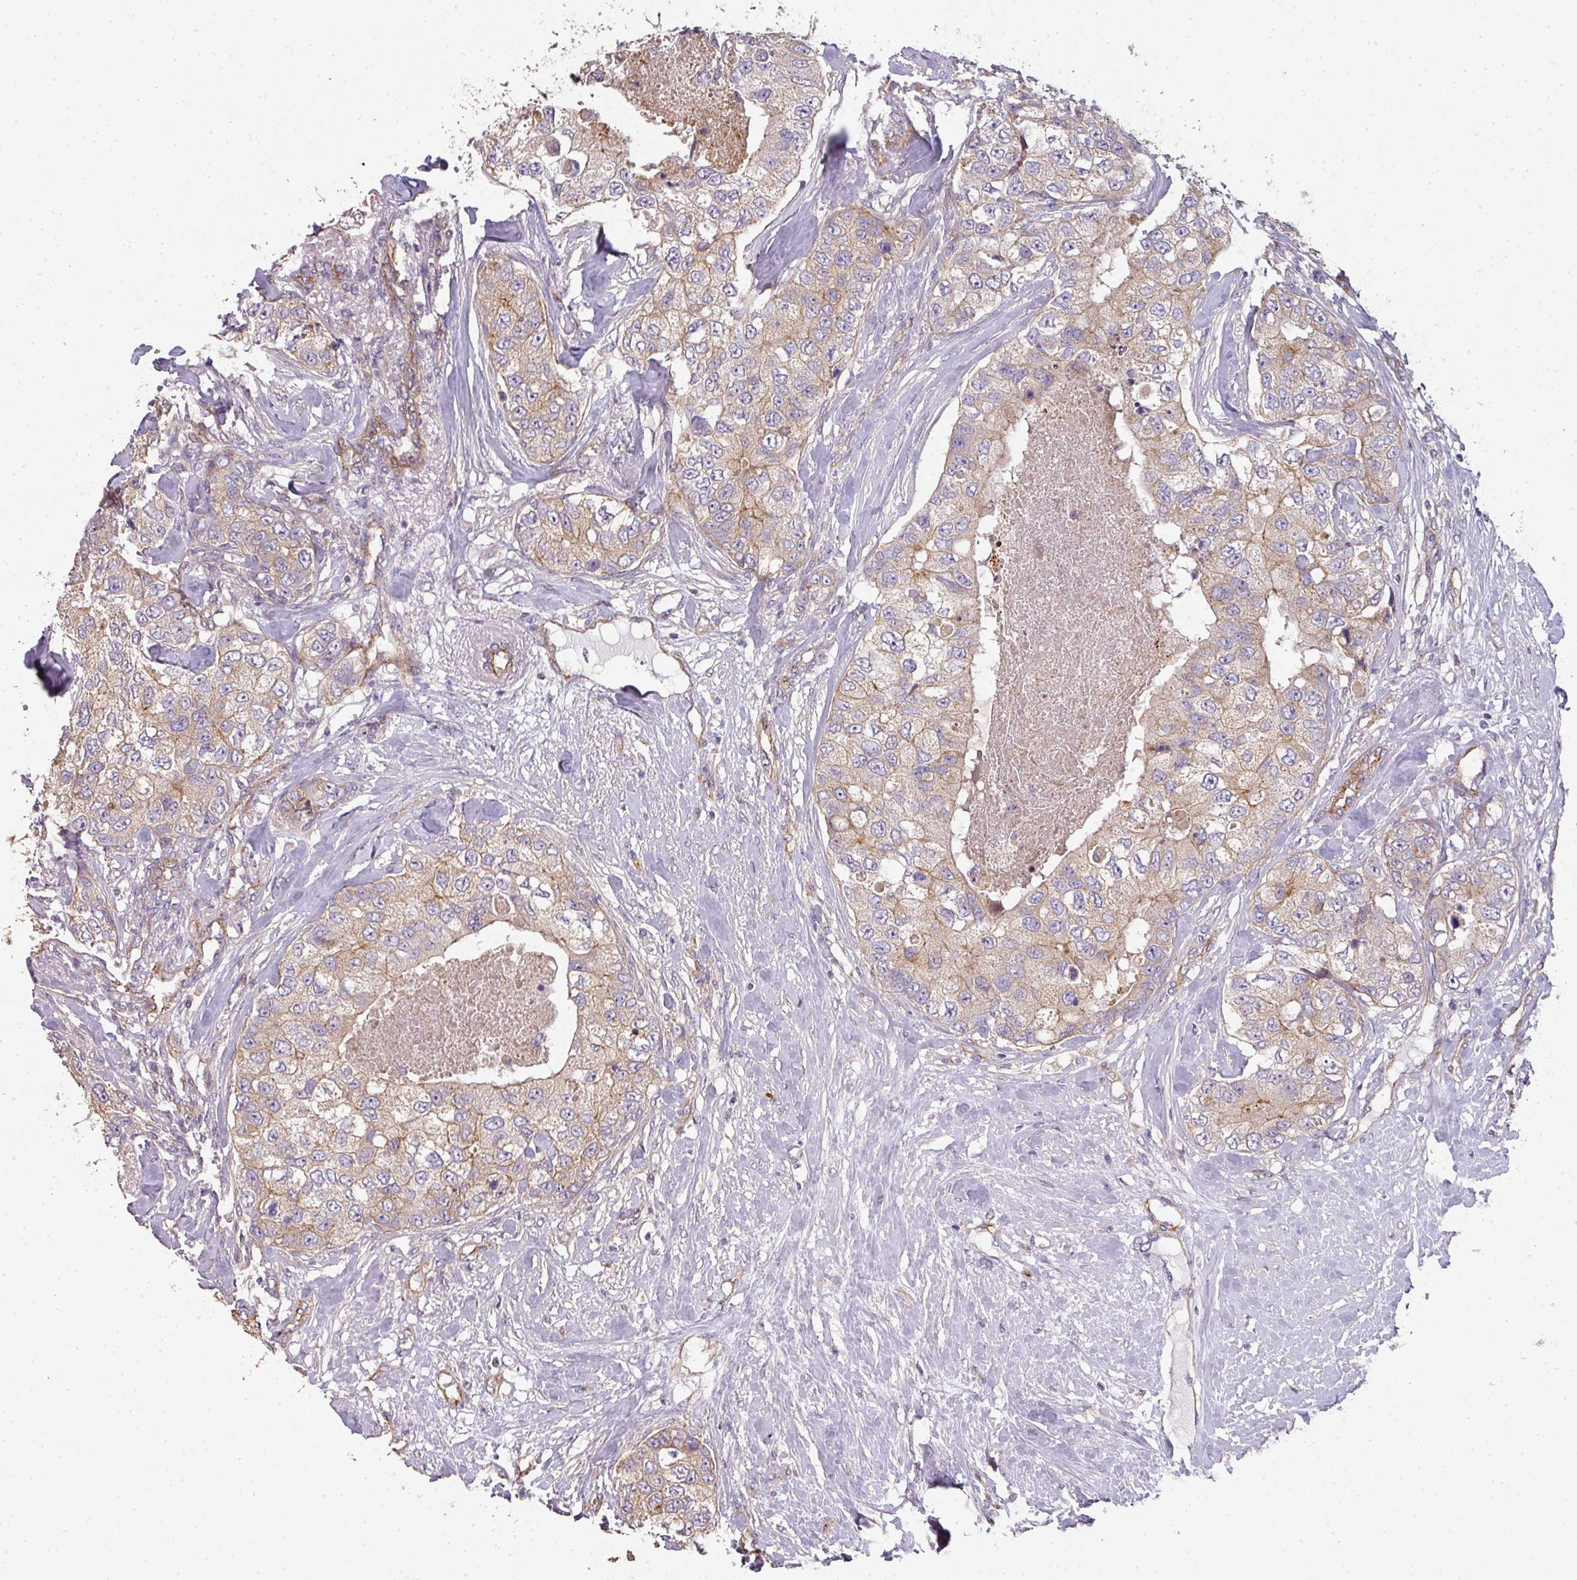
{"staining": {"intensity": "weak", "quantity": "<25%", "location": "cytoplasmic/membranous"}, "tissue": "breast cancer", "cell_type": "Tumor cells", "image_type": "cancer", "snomed": [{"axis": "morphology", "description": "Duct carcinoma"}, {"axis": "topography", "description": "Breast"}], "caption": "Breast cancer (infiltrating ductal carcinoma) stained for a protein using IHC reveals no positivity tumor cells.", "gene": "PCDH1", "patient": {"sex": "female", "age": 62}}